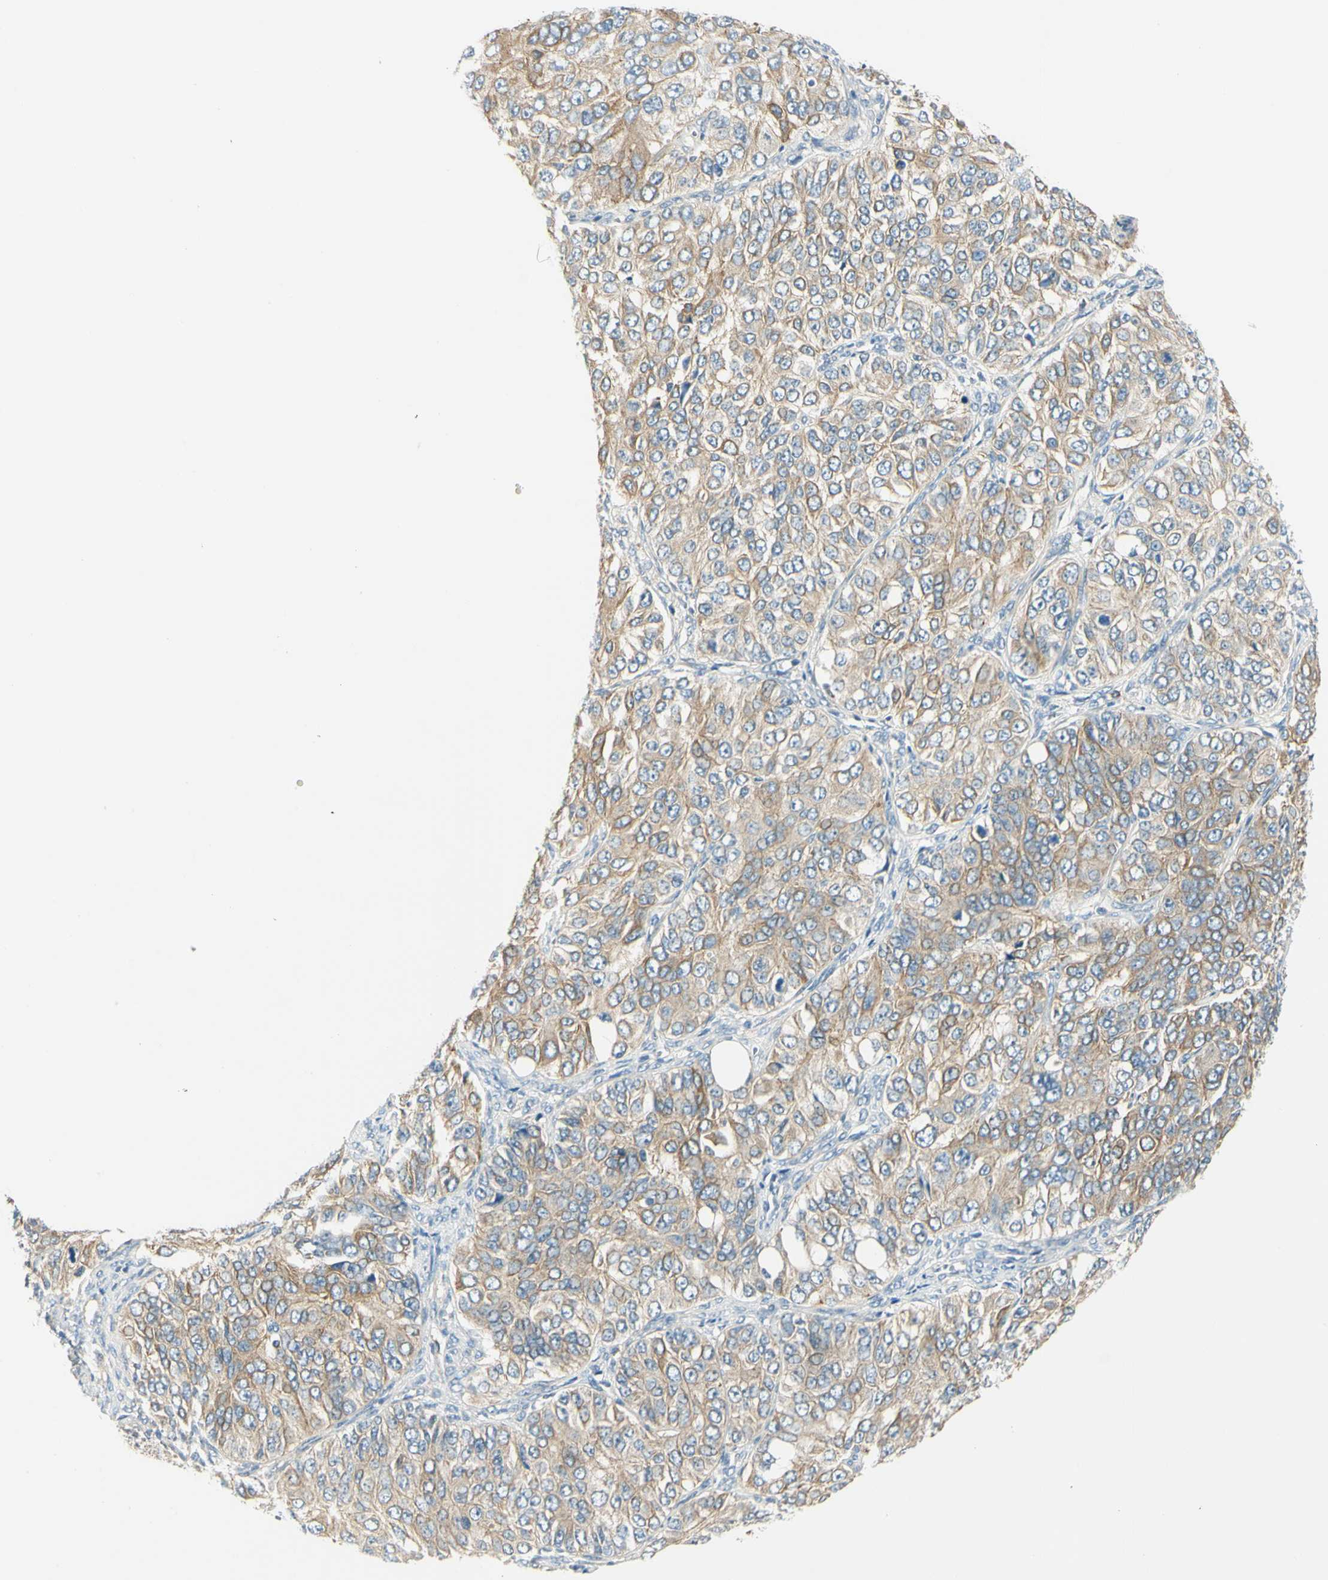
{"staining": {"intensity": "weak", "quantity": ">75%", "location": "cytoplasmic/membranous"}, "tissue": "ovarian cancer", "cell_type": "Tumor cells", "image_type": "cancer", "snomed": [{"axis": "morphology", "description": "Carcinoma, endometroid"}, {"axis": "topography", "description": "Ovary"}], "caption": "Weak cytoplasmic/membranous protein positivity is present in approximately >75% of tumor cells in ovarian cancer (endometroid carcinoma).", "gene": "LAMA3", "patient": {"sex": "female", "age": 51}}